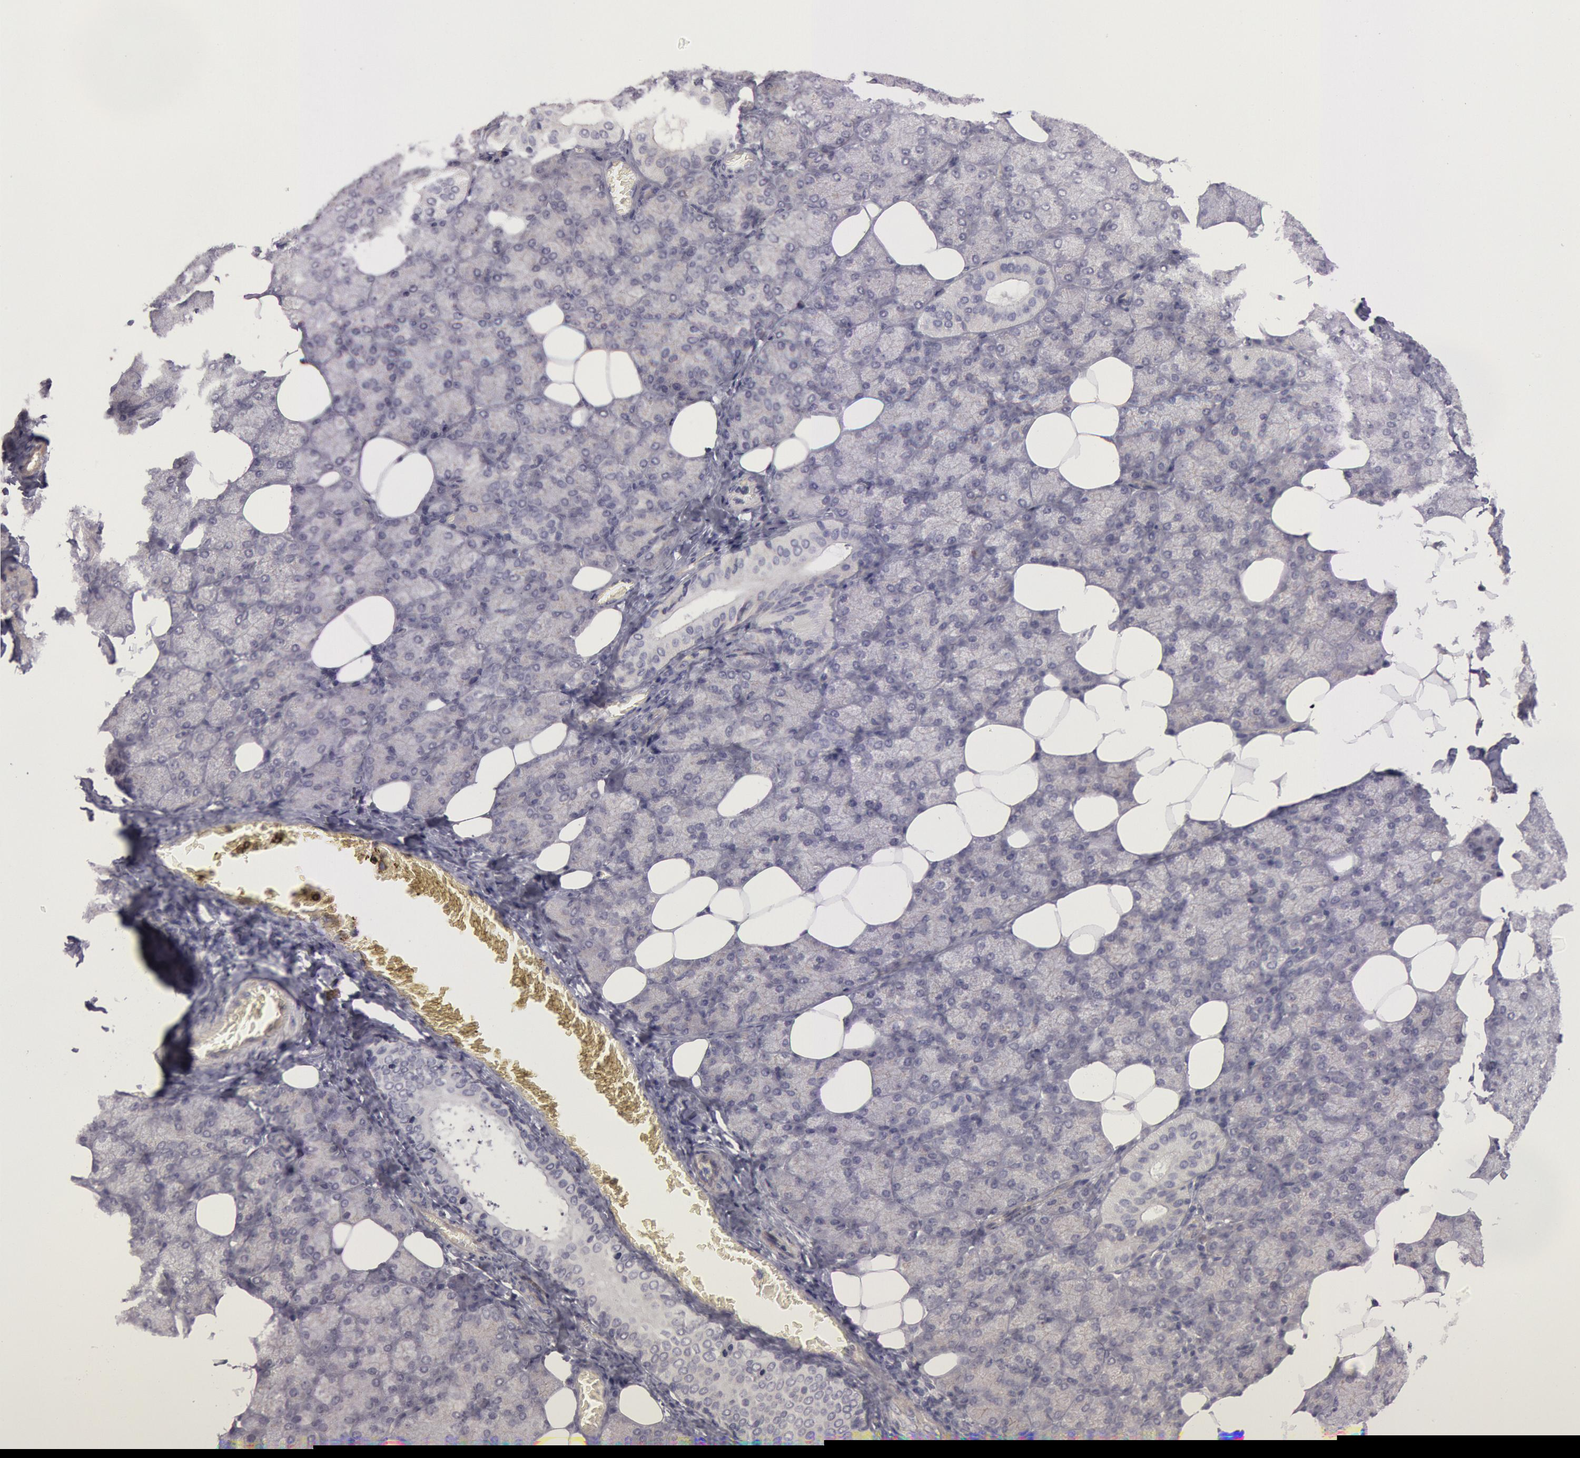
{"staining": {"intensity": "negative", "quantity": "none", "location": "none"}, "tissue": "salivary gland", "cell_type": "Glandular cells", "image_type": "normal", "snomed": [{"axis": "morphology", "description": "Normal tissue, NOS"}, {"axis": "topography", "description": "Lymph node"}, {"axis": "topography", "description": "Salivary gland"}], "caption": "Protein analysis of normal salivary gland demonstrates no significant positivity in glandular cells.", "gene": "AMOTL1", "patient": {"sex": "male", "age": 8}}